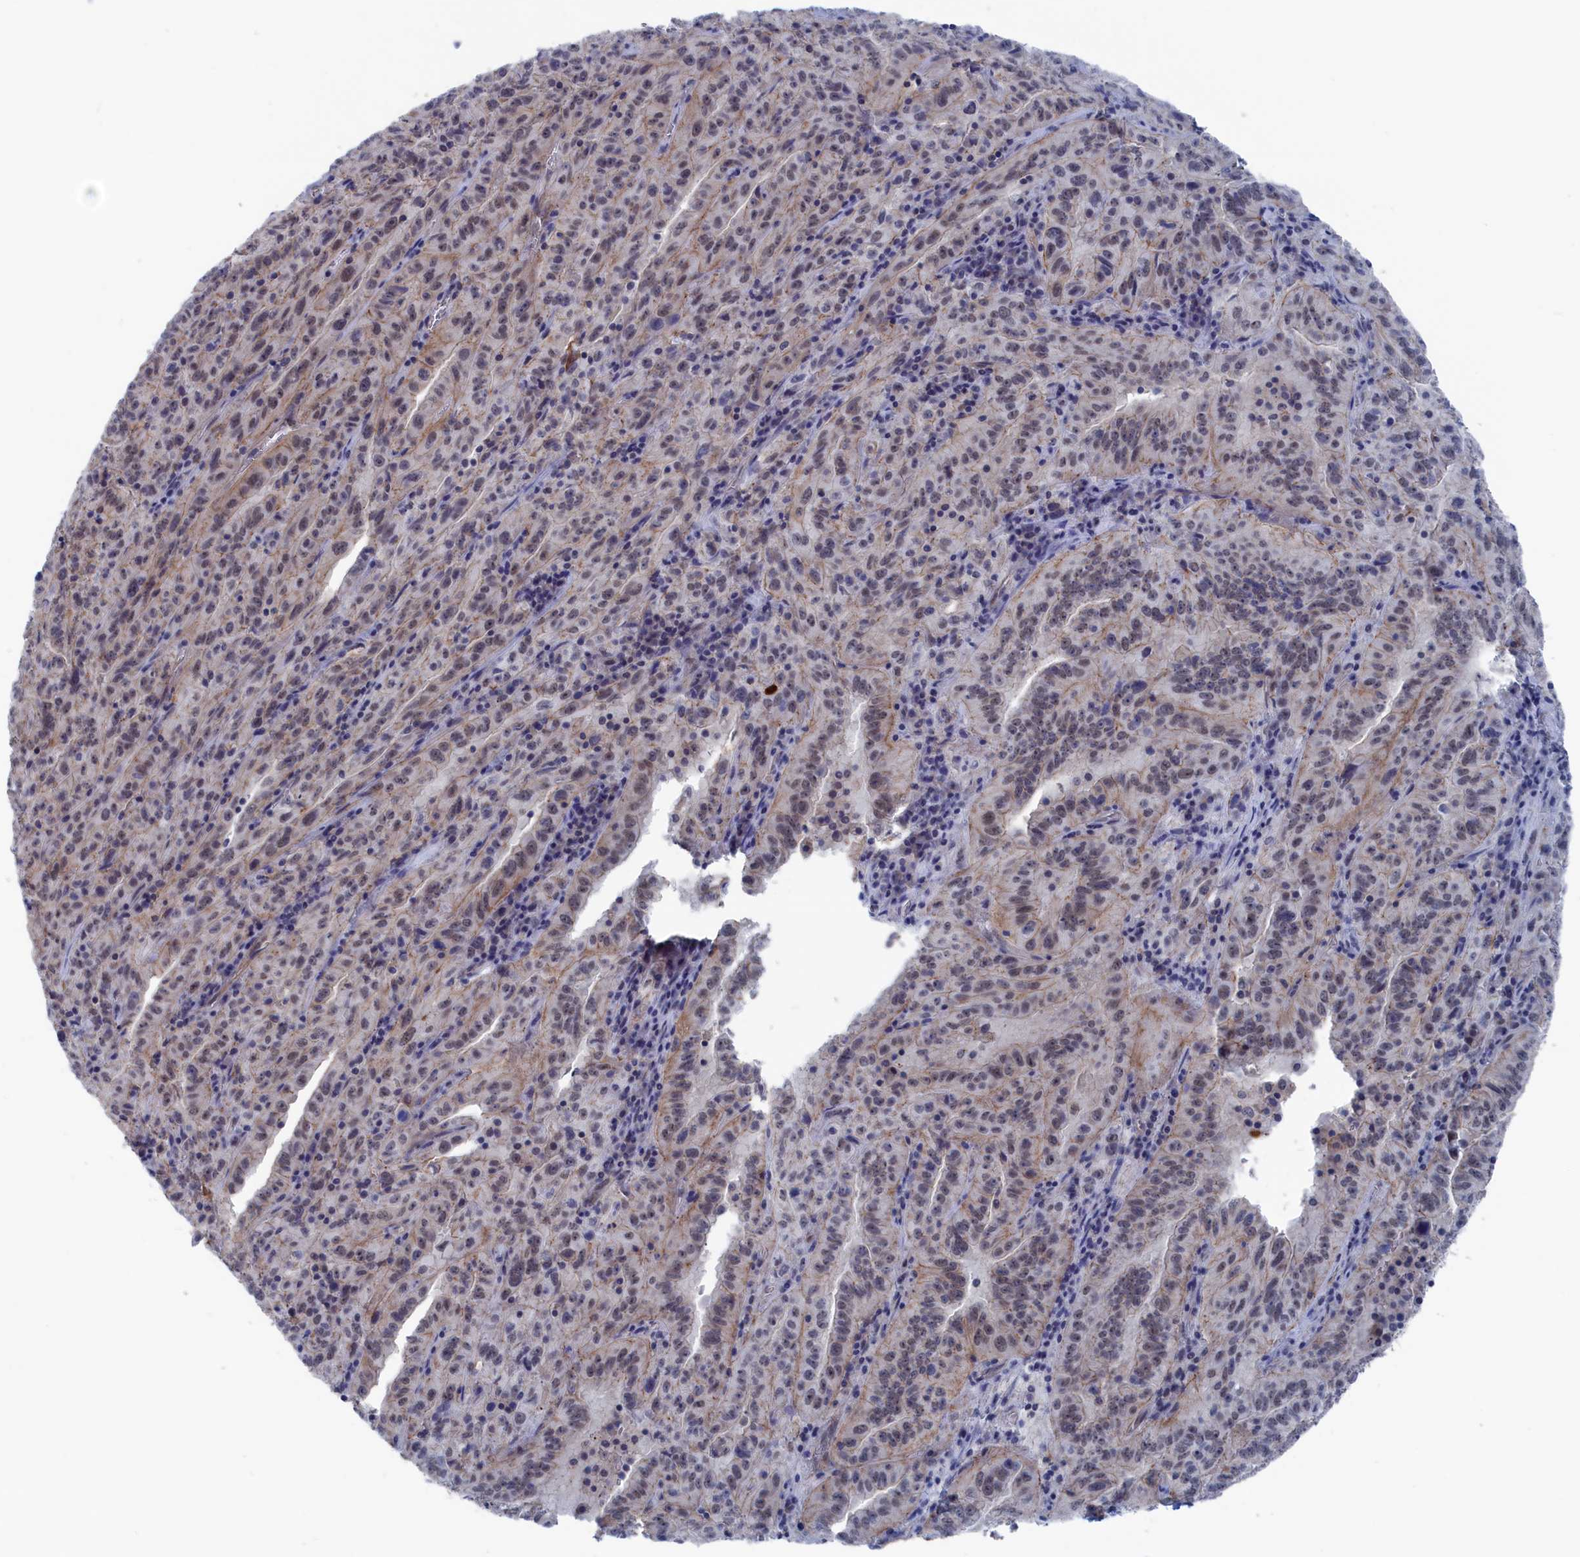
{"staining": {"intensity": "weak", "quantity": "25%-75%", "location": "cytoplasmic/membranous,nuclear"}, "tissue": "pancreatic cancer", "cell_type": "Tumor cells", "image_type": "cancer", "snomed": [{"axis": "morphology", "description": "Adenocarcinoma, NOS"}, {"axis": "topography", "description": "Pancreas"}], "caption": "Protein staining of adenocarcinoma (pancreatic) tissue displays weak cytoplasmic/membranous and nuclear positivity in about 25%-75% of tumor cells.", "gene": "MARCHF3", "patient": {"sex": "male", "age": 63}}